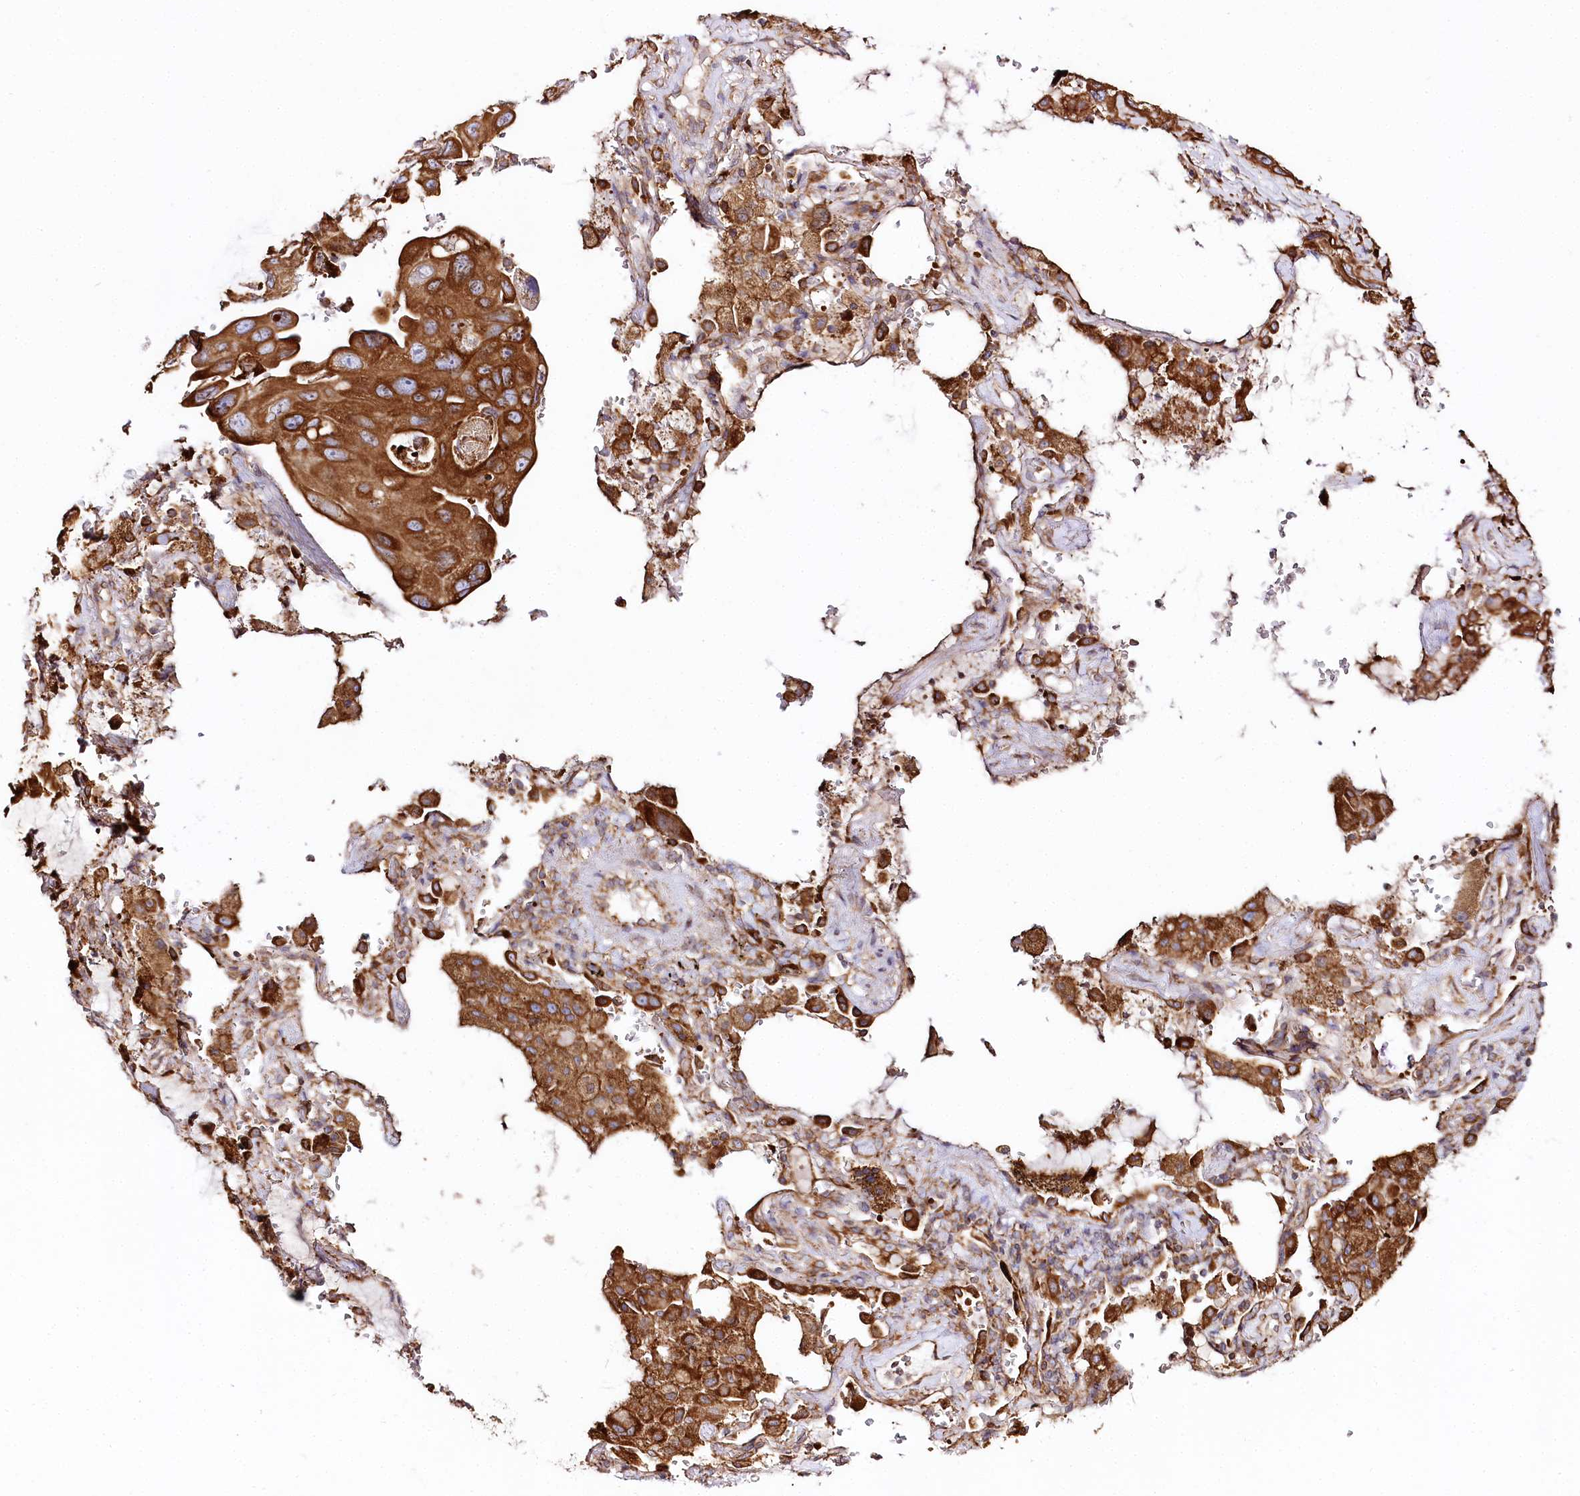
{"staining": {"intensity": "strong", "quantity": ">75%", "location": "cytoplasmic/membranous"}, "tissue": "lung cancer", "cell_type": "Tumor cells", "image_type": "cancer", "snomed": [{"axis": "morphology", "description": "Squamous cell carcinoma, NOS"}, {"axis": "topography", "description": "Lung"}], "caption": "Lung cancer was stained to show a protein in brown. There is high levels of strong cytoplasmic/membranous expression in about >75% of tumor cells. Using DAB (3,3'-diaminobenzidine) (brown) and hematoxylin (blue) stains, captured at high magnification using brightfield microscopy.", "gene": "CNPY2", "patient": {"sex": "female", "age": 73}}